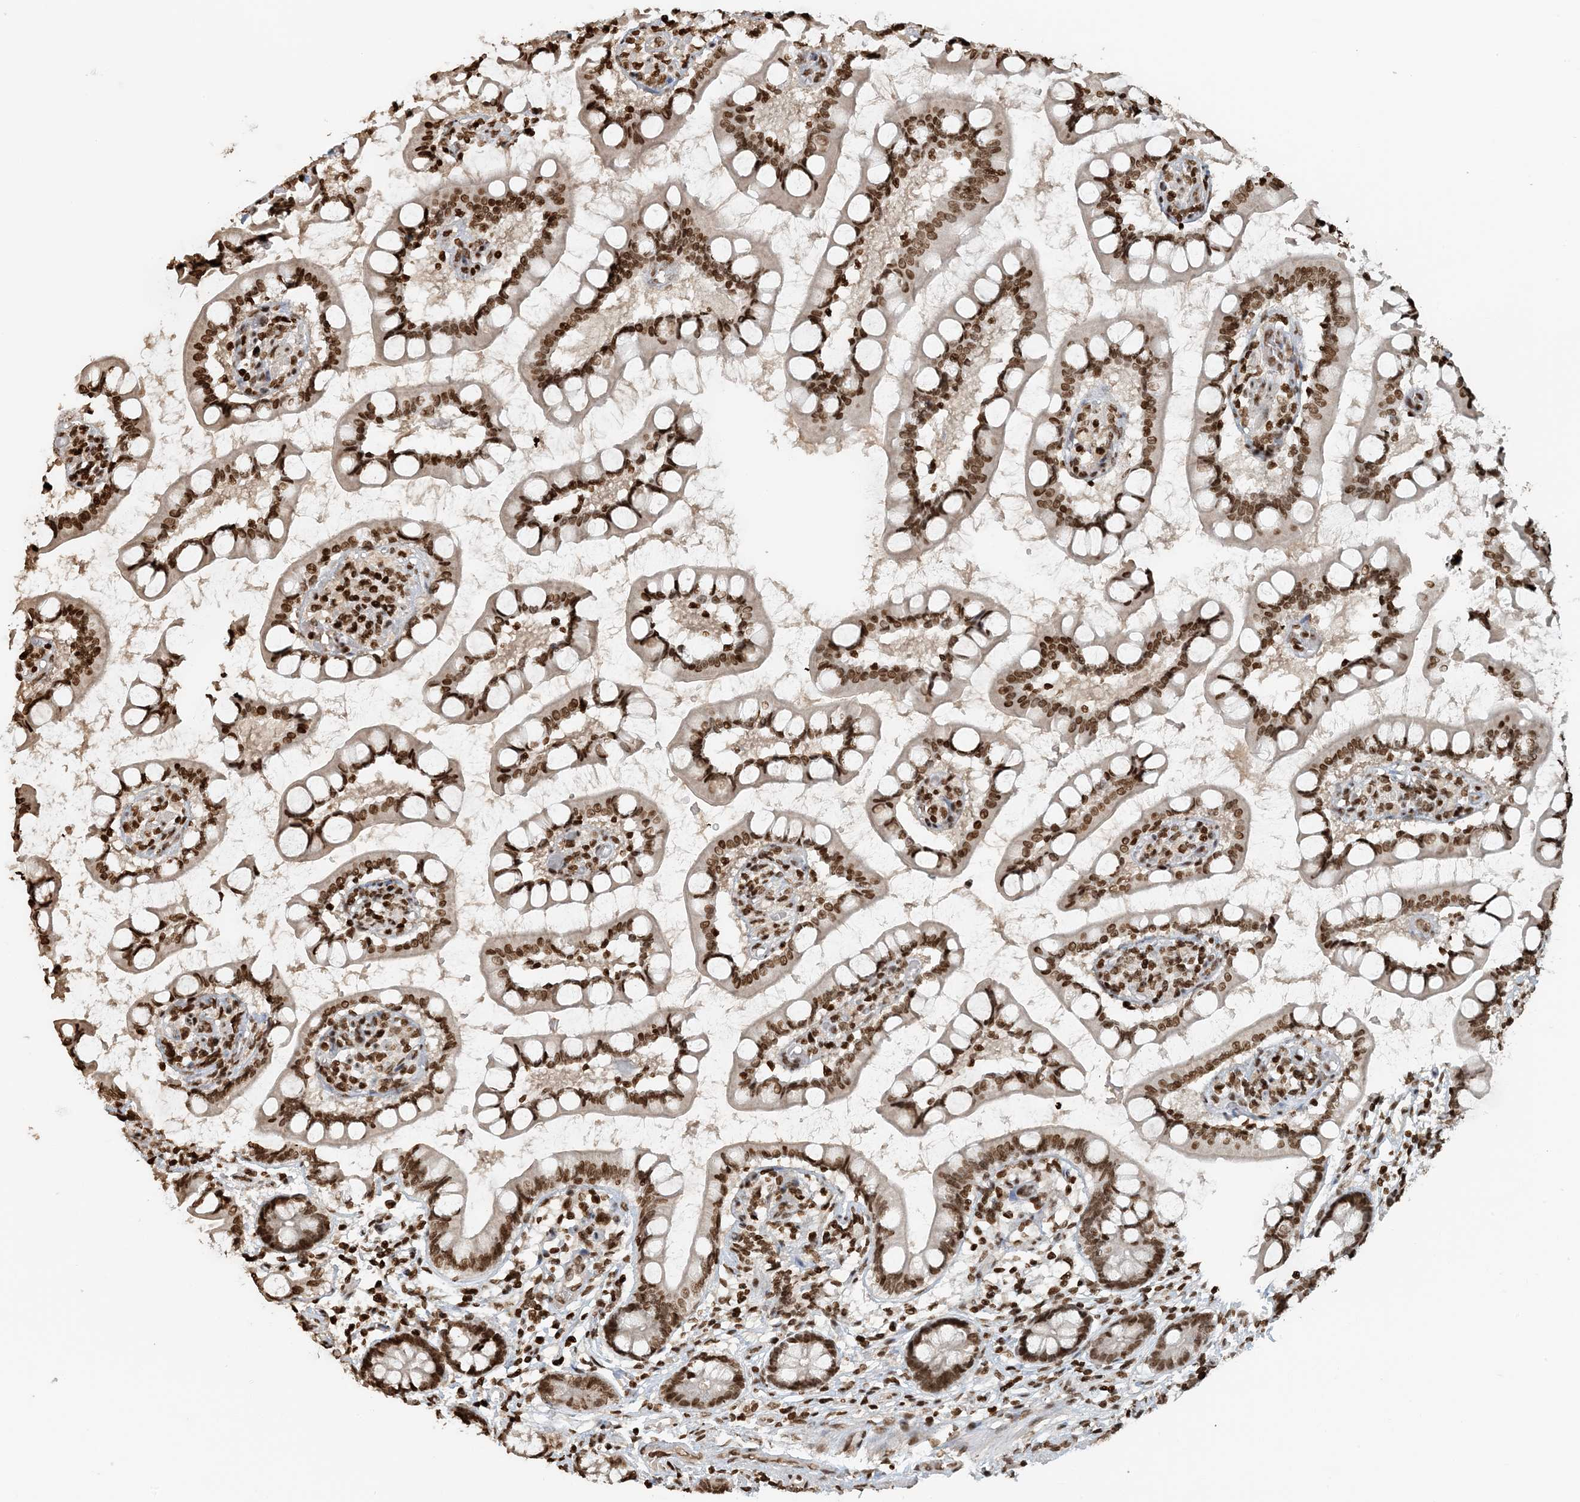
{"staining": {"intensity": "strong", "quantity": ">75%", "location": "nuclear"}, "tissue": "small intestine", "cell_type": "Glandular cells", "image_type": "normal", "snomed": [{"axis": "morphology", "description": "Normal tissue, NOS"}, {"axis": "topography", "description": "Small intestine"}], "caption": "High-magnification brightfield microscopy of benign small intestine stained with DAB (brown) and counterstained with hematoxylin (blue). glandular cells exhibit strong nuclear positivity is identified in approximately>75% of cells.", "gene": "H3", "patient": {"sex": "male", "age": 52}}